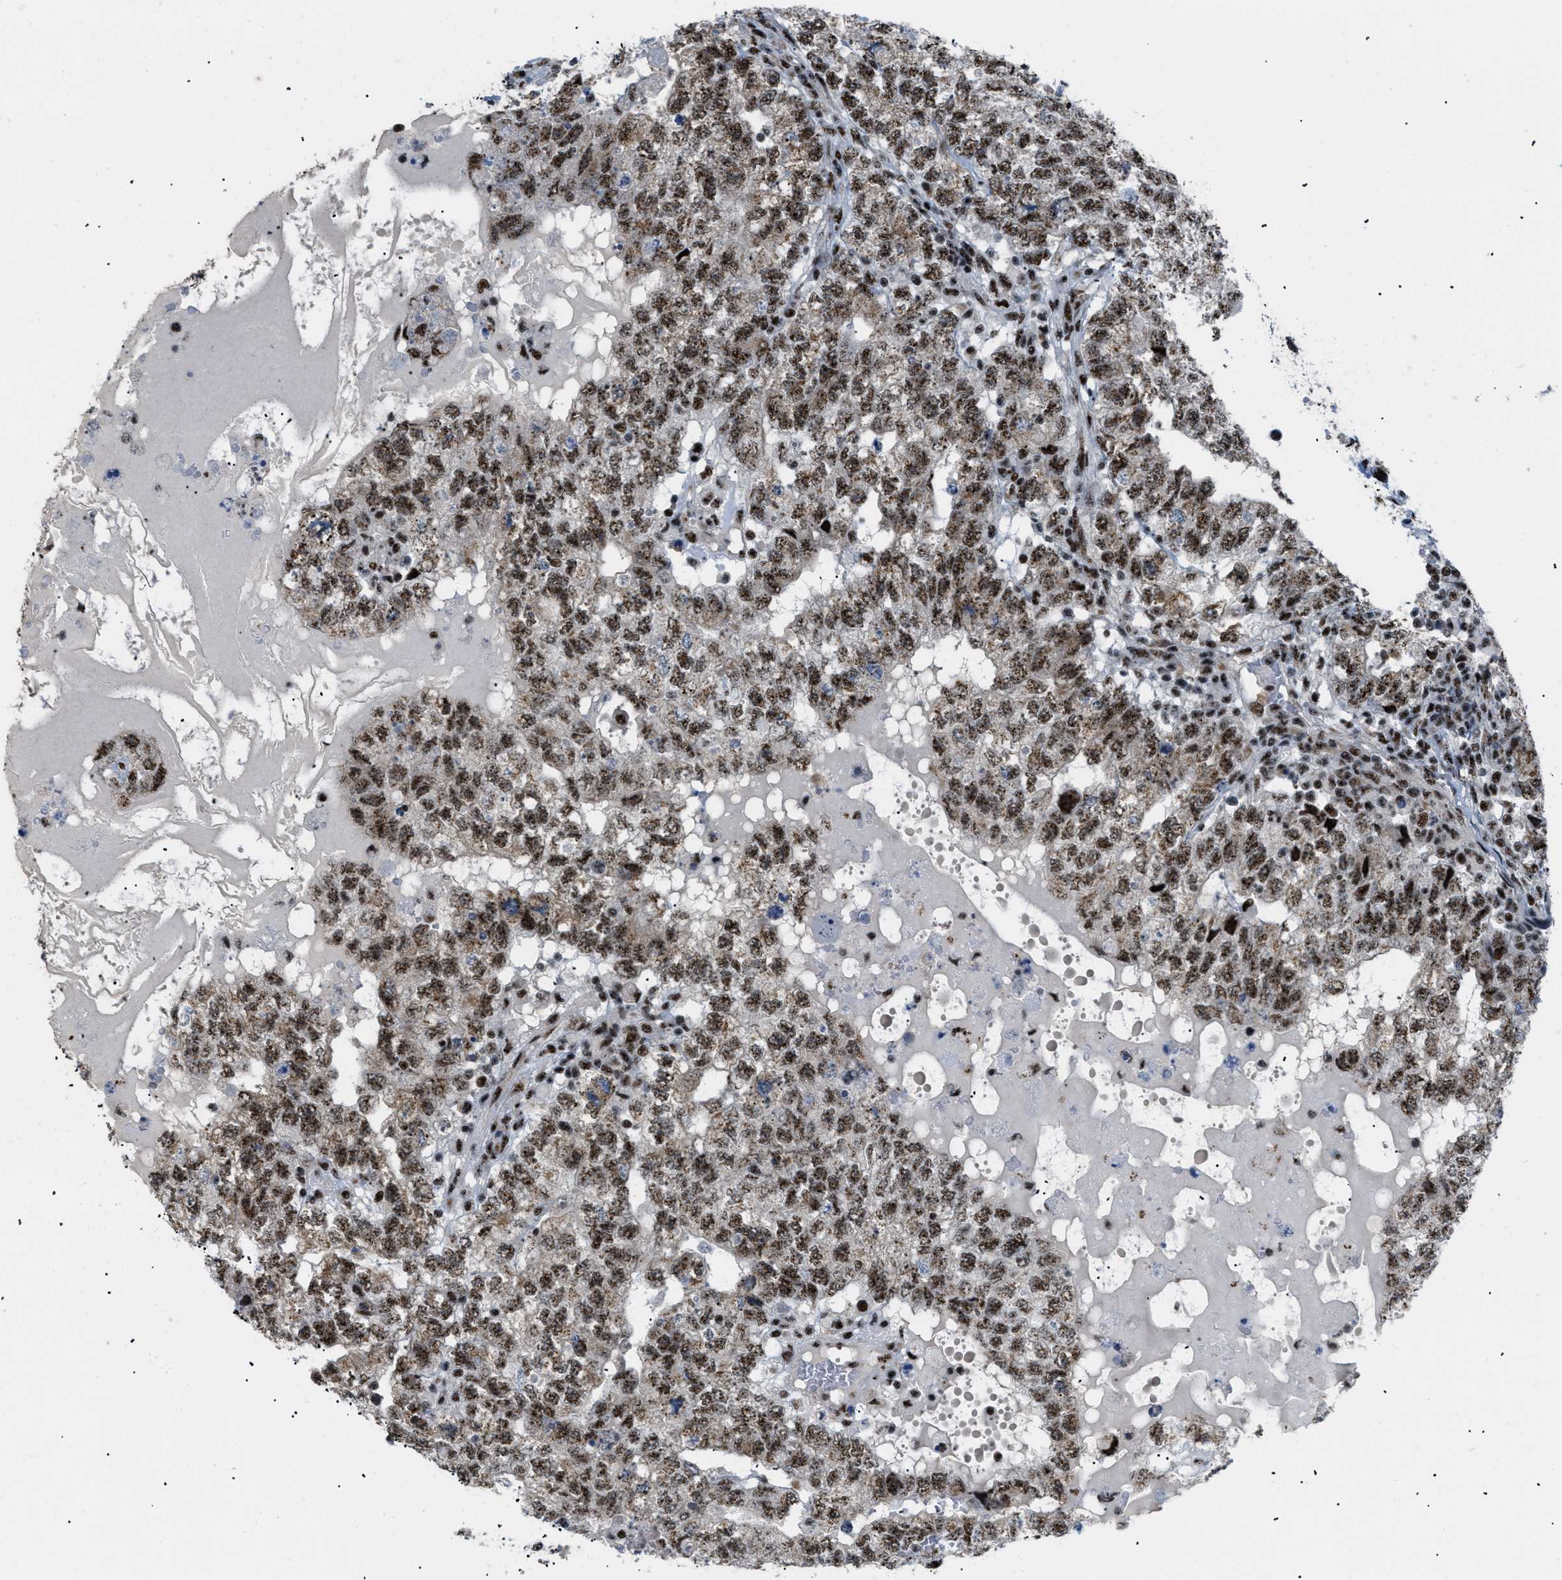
{"staining": {"intensity": "strong", "quantity": ">75%", "location": "nuclear"}, "tissue": "testis cancer", "cell_type": "Tumor cells", "image_type": "cancer", "snomed": [{"axis": "morphology", "description": "Carcinoma, Embryonal, NOS"}, {"axis": "topography", "description": "Testis"}], "caption": "Protein expression analysis of human embryonal carcinoma (testis) reveals strong nuclear expression in about >75% of tumor cells.", "gene": "CDR2", "patient": {"sex": "male", "age": 36}}